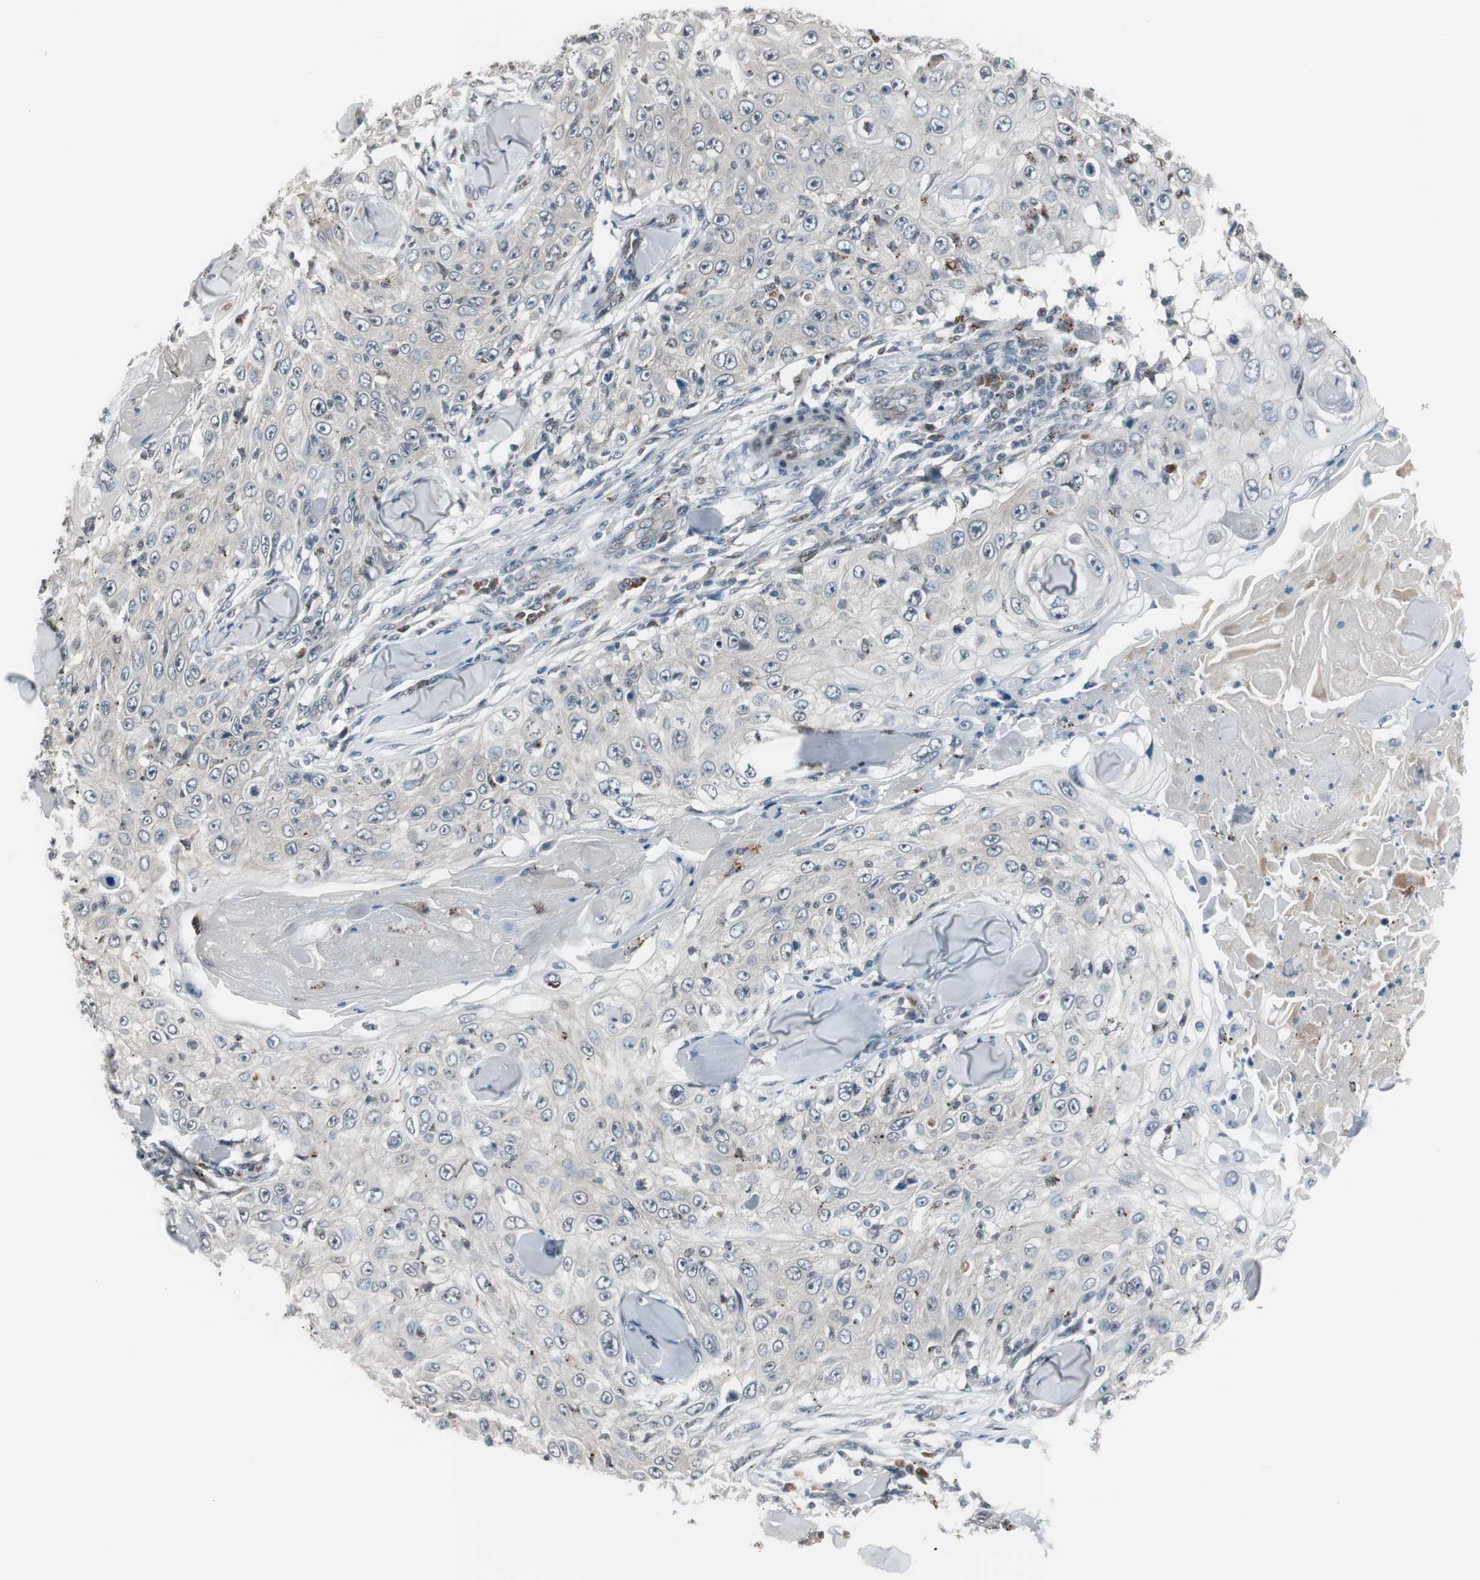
{"staining": {"intensity": "negative", "quantity": "none", "location": "none"}, "tissue": "skin cancer", "cell_type": "Tumor cells", "image_type": "cancer", "snomed": [{"axis": "morphology", "description": "Squamous cell carcinoma, NOS"}, {"axis": "topography", "description": "Skin"}], "caption": "There is no significant positivity in tumor cells of skin squamous cell carcinoma. (DAB IHC visualized using brightfield microscopy, high magnification).", "gene": "BOLA1", "patient": {"sex": "male", "age": 86}}